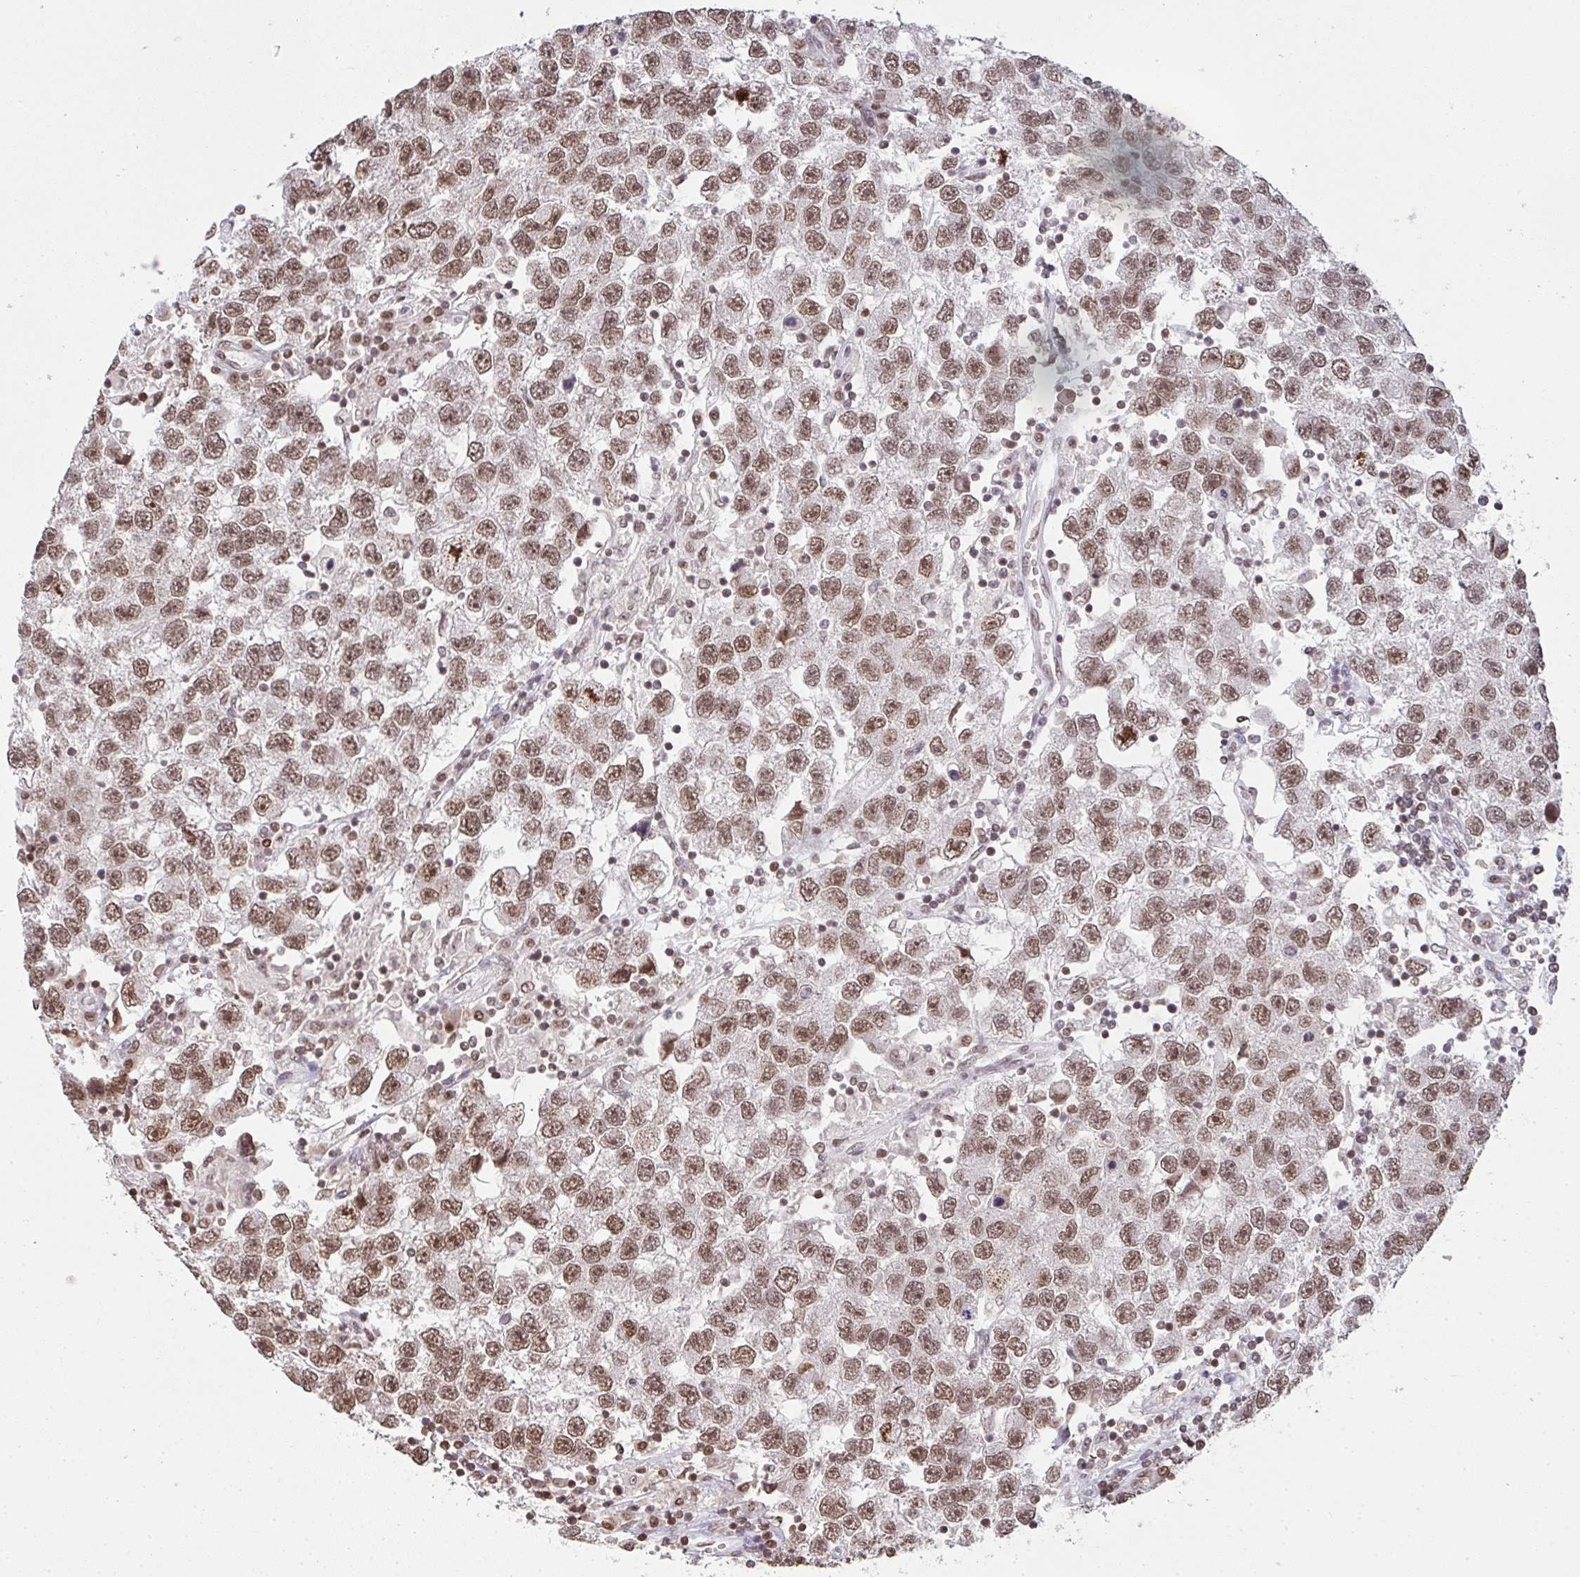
{"staining": {"intensity": "moderate", "quantity": ">75%", "location": "nuclear"}, "tissue": "testis cancer", "cell_type": "Tumor cells", "image_type": "cancer", "snomed": [{"axis": "morphology", "description": "Seminoma, NOS"}, {"axis": "topography", "description": "Testis"}], "caption": "Human testis seminoma stained with a protein marker displays moderate staining in tumor cells.", "gene": "DKC1", "patient": {"sex": "male", "age": 26}}